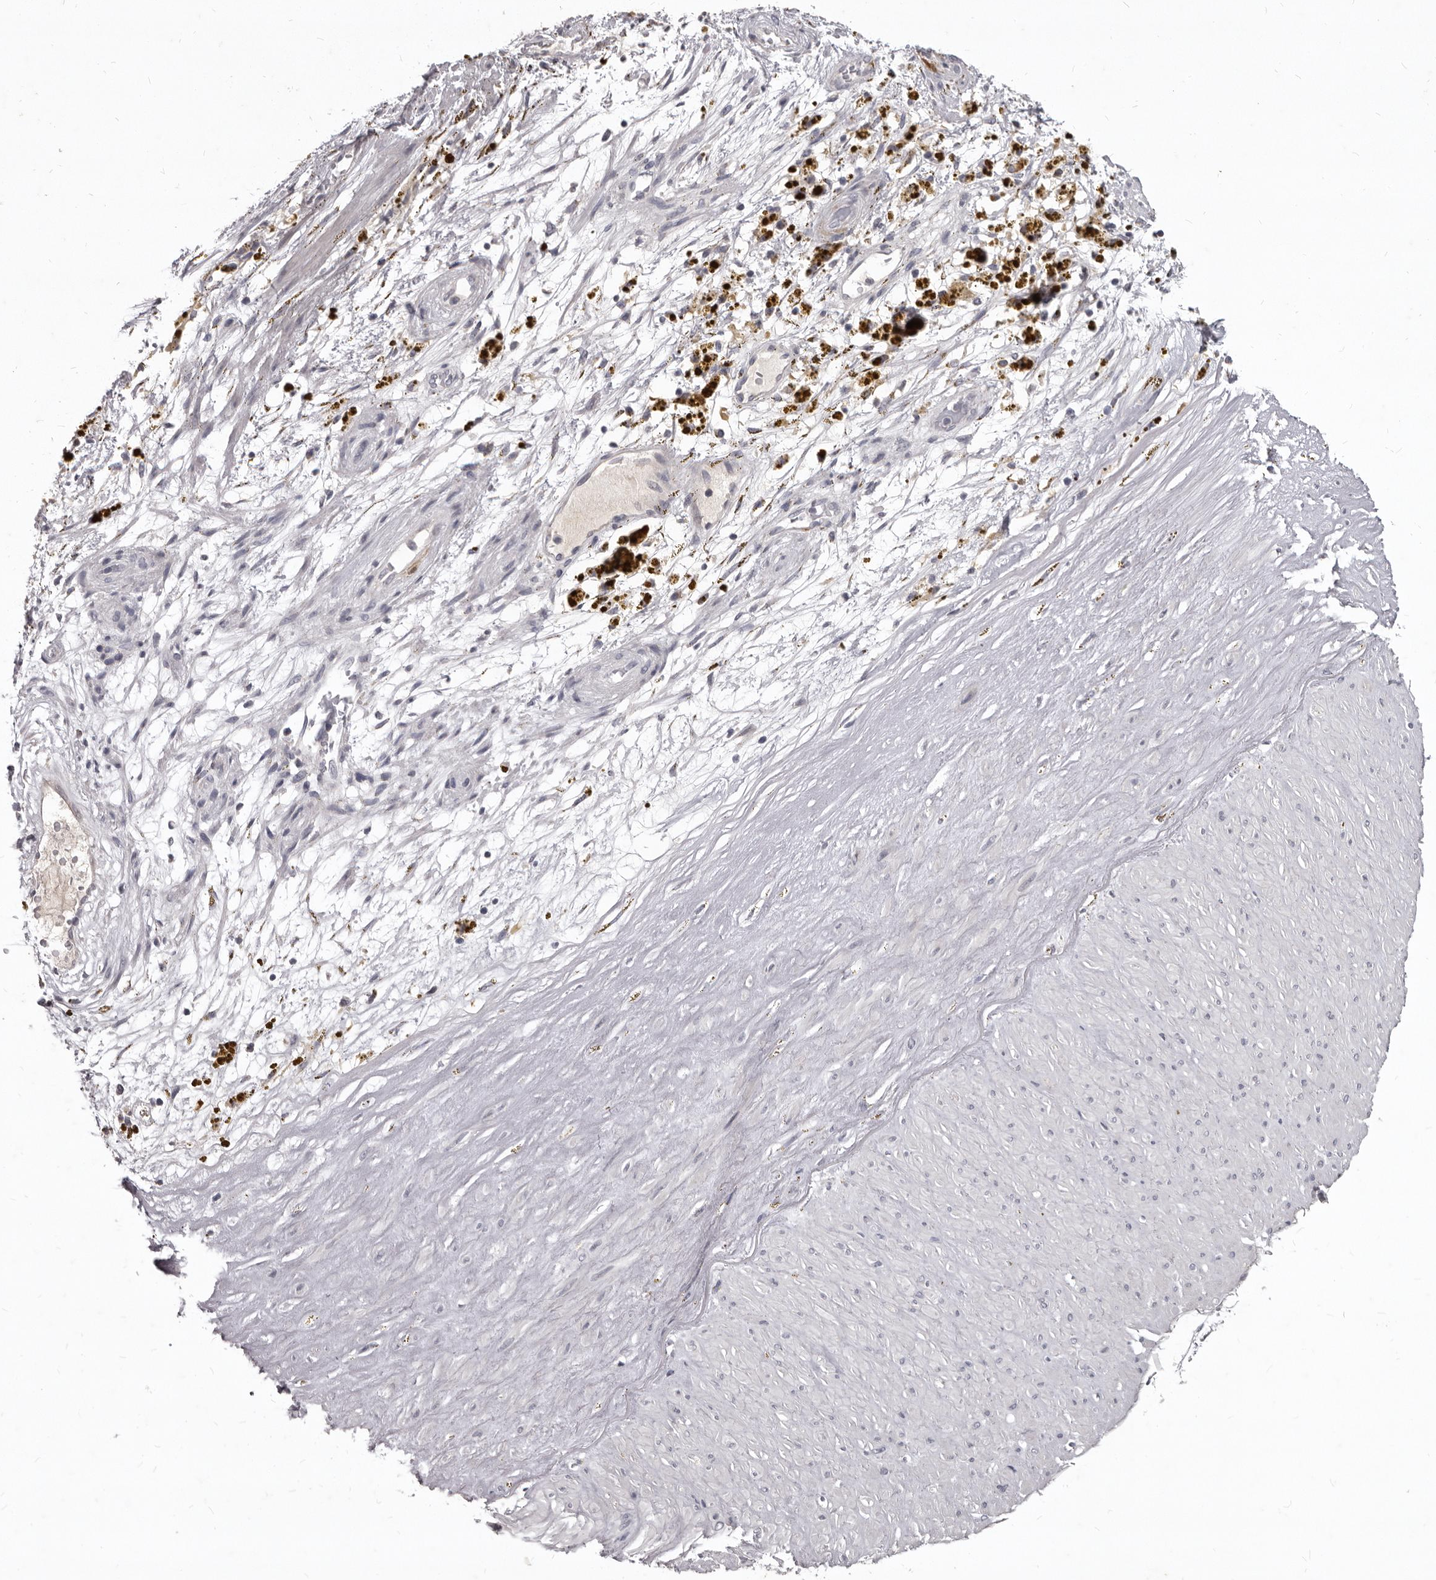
{"staining": {"intensity": "negative", "quantity": "none", "location": "none"}, "tissue": "adipose tissue", "cell_type": "Adipocytes", "image_type": "normal", "snomed": [{"axis": "morphology", "description": "Normal tissue, NOS"}, {"axis": "topography", "description": "Soft tissue"}], "caption": "Human adipose tissue stained for a protein using IHC displays no expression in adipocytes.", "gene": "SULT1E1", "patient": {"sex": "male", "age": 72}}